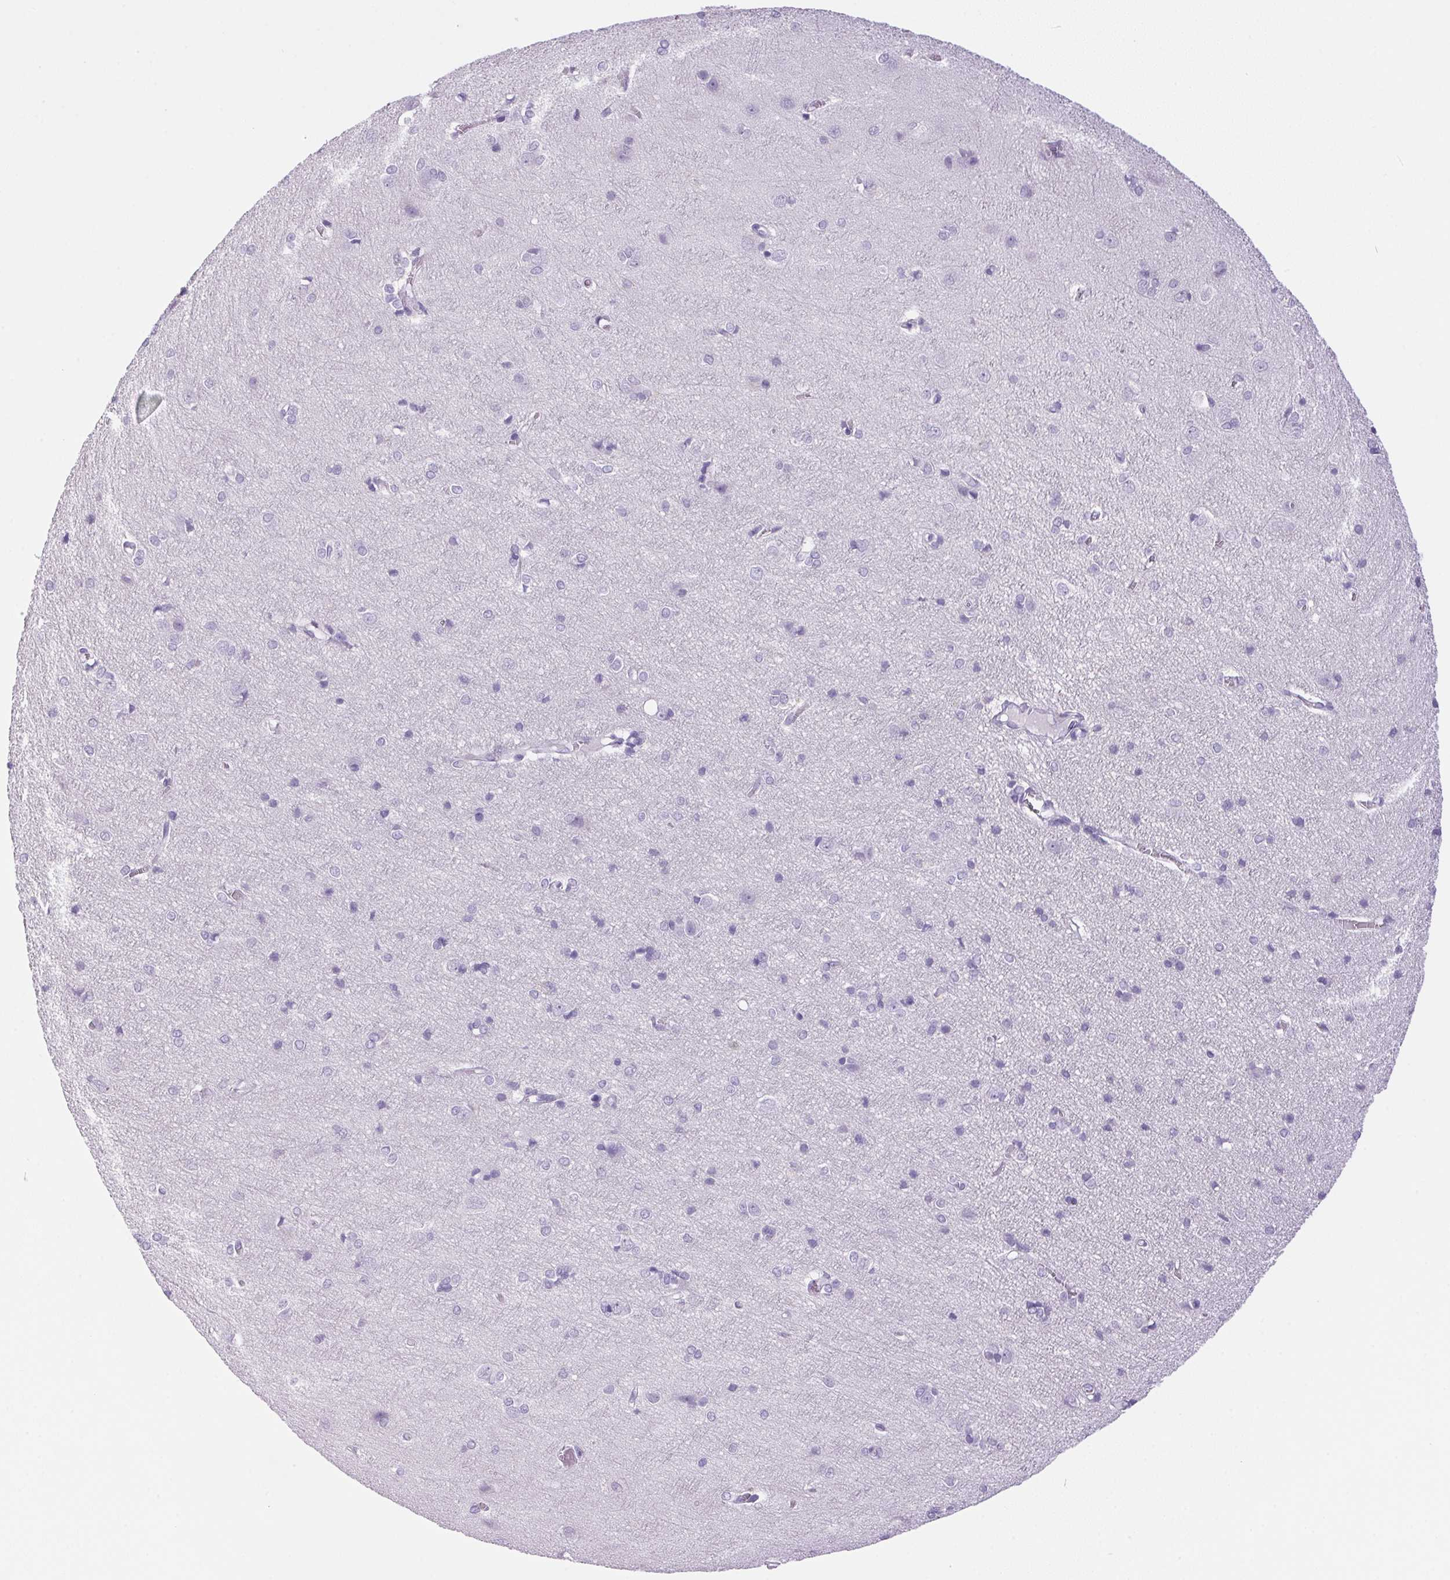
{"staining": {"intensity": "negative", "quantity": "none", "location": "none"}, "tissue": "cerebral cortex", "cell_type": "Endothelial cells", "image_type": "normal", "snomed": [{"axis": "morphology", "description": "Normal tissue, NOS"}, {"axis": "topography", "description": "Cerebral cortex"}], "caption": "Human cerebral cortex stained for a protein using immunohistochemistry shows no staining in endothelial cells.", "gene": "S100A2", "patient": {"sex": "male", "age": 37}}